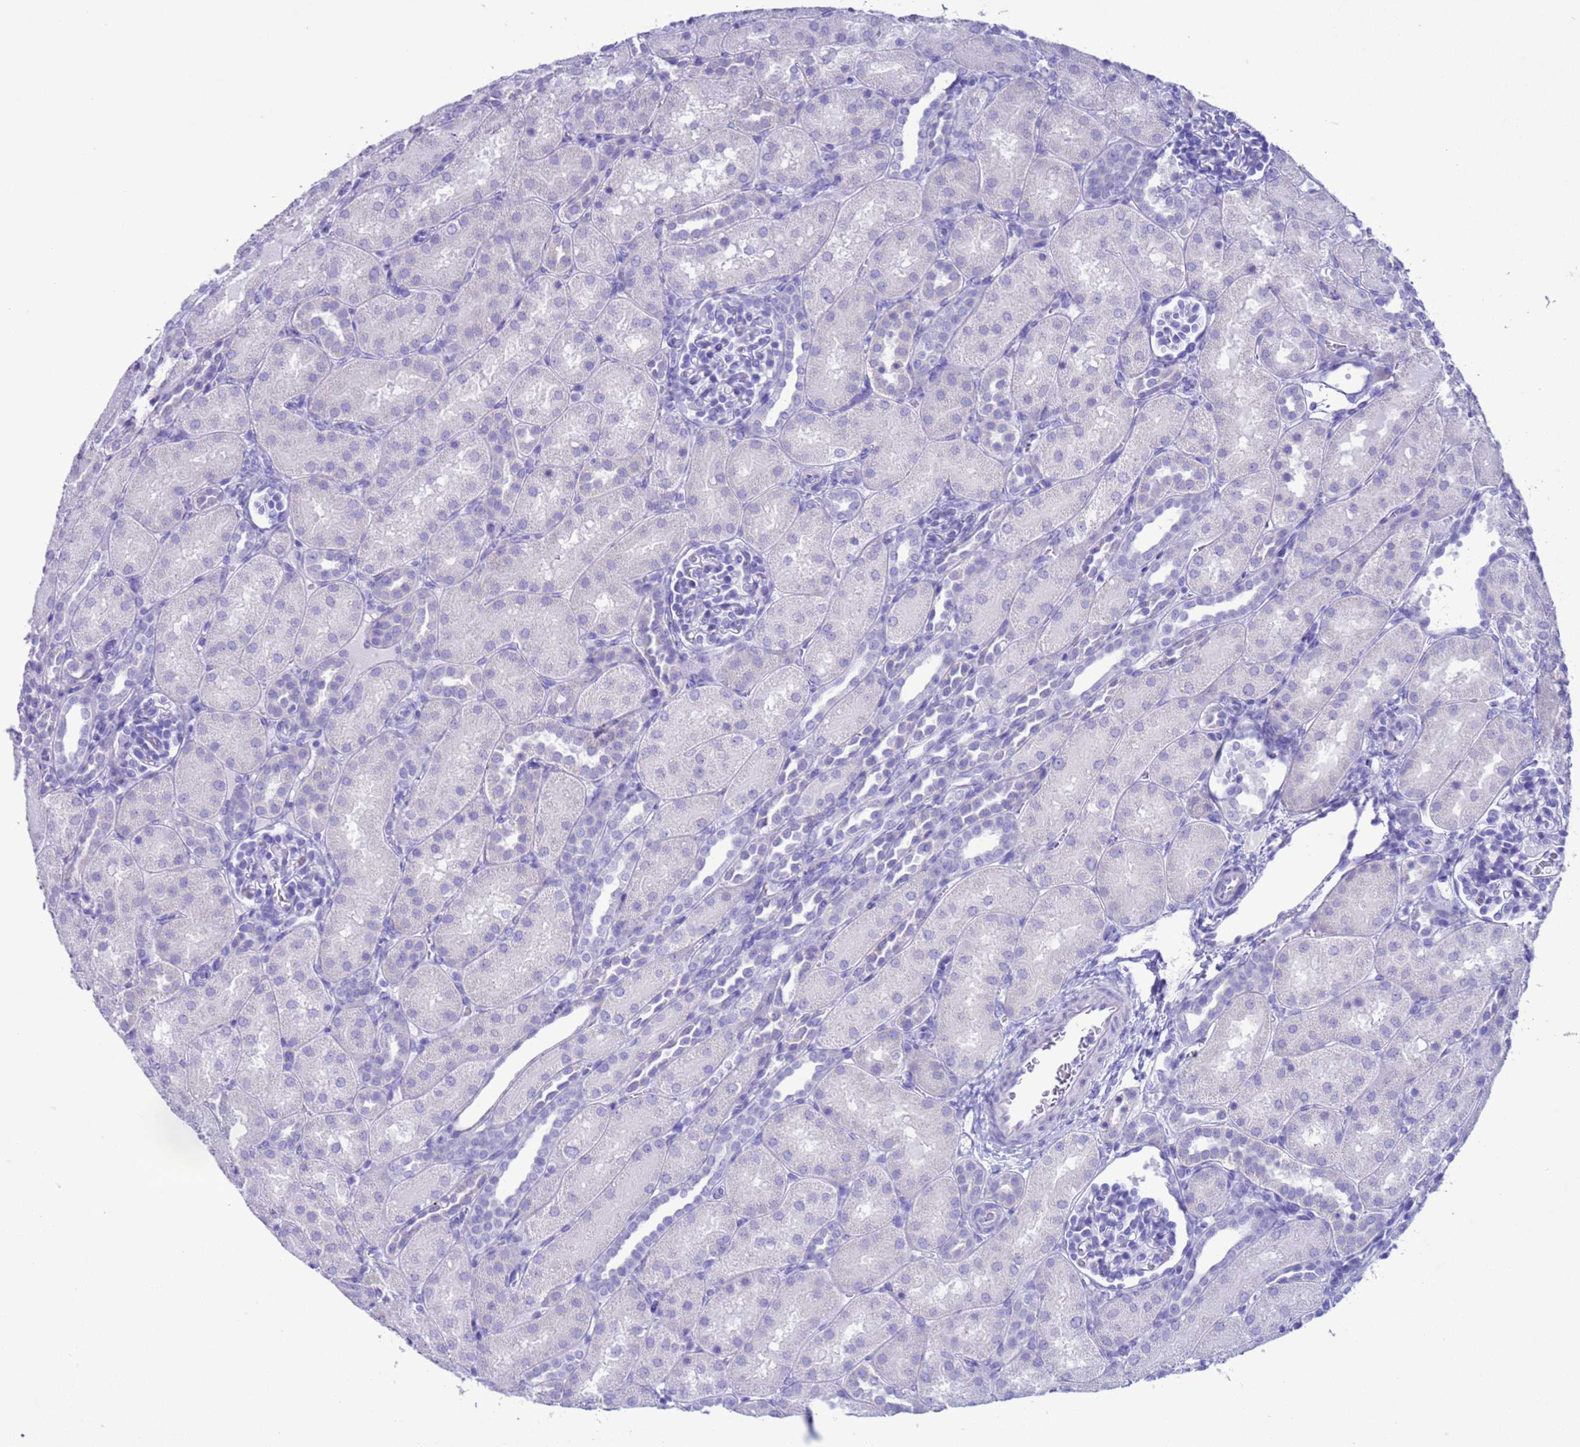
{"staining": {"intensity": "negative", "quantity": "none", "location": "none"}, "tissue": "kidney", "cell_type": "Cells in glomeruli", "image_type": "normal", "snomed": [{"axis": "morphology", "description": "Normal tissue, NOS"}, {"axis": "topography", "description": "Kidney"}], "caption": "Immunohistochemistry (IHC) of normal human kidney shows no positivity in cells in glomeruli. (Stains: DAB immunohistochemistry with hematoxylin counter stain, Microscopy: brightfield microscopy at high magnification).", "gene": "GSTM1", "patient": {"sex": "male", "age": 1}}